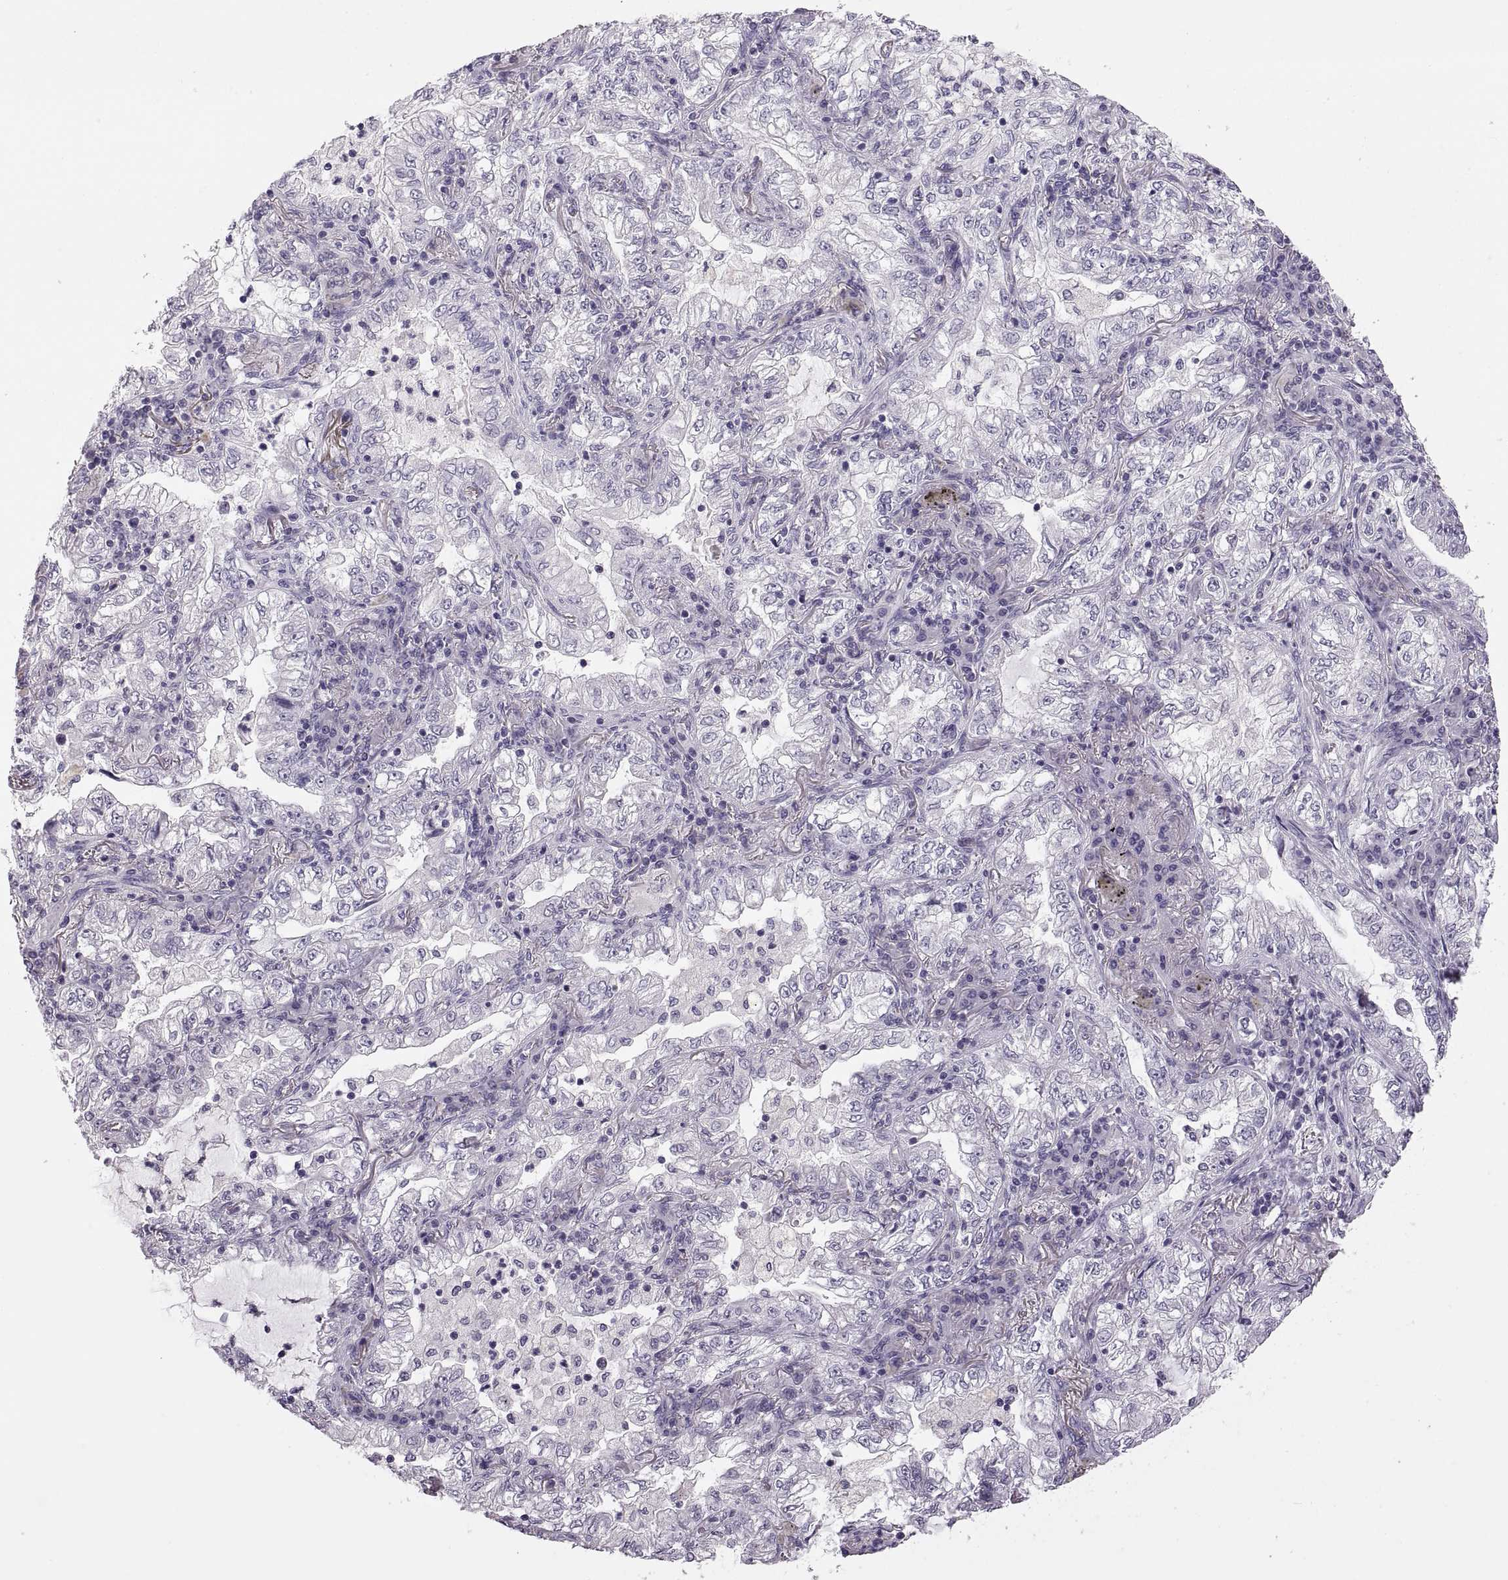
{"staining": {"intensity": "negative", "quantity": "none", "location": "none"}, "tissue": "lung cancer", "cell_type": "Tumor cells", "image_type": "cancer", "snomed": [{"axis": "morphology", "description": "Adenocarcinoma, NOS"}, {"axis": "topography", "description": "Lung"}], "caption": "The image demonstrates no significant staining in tumor cells of lung cancer (adenocarcinoma). Nuclei are stained in blue.", "gene": "ADH6", "patient": {"sex": "female", "age": 73}}